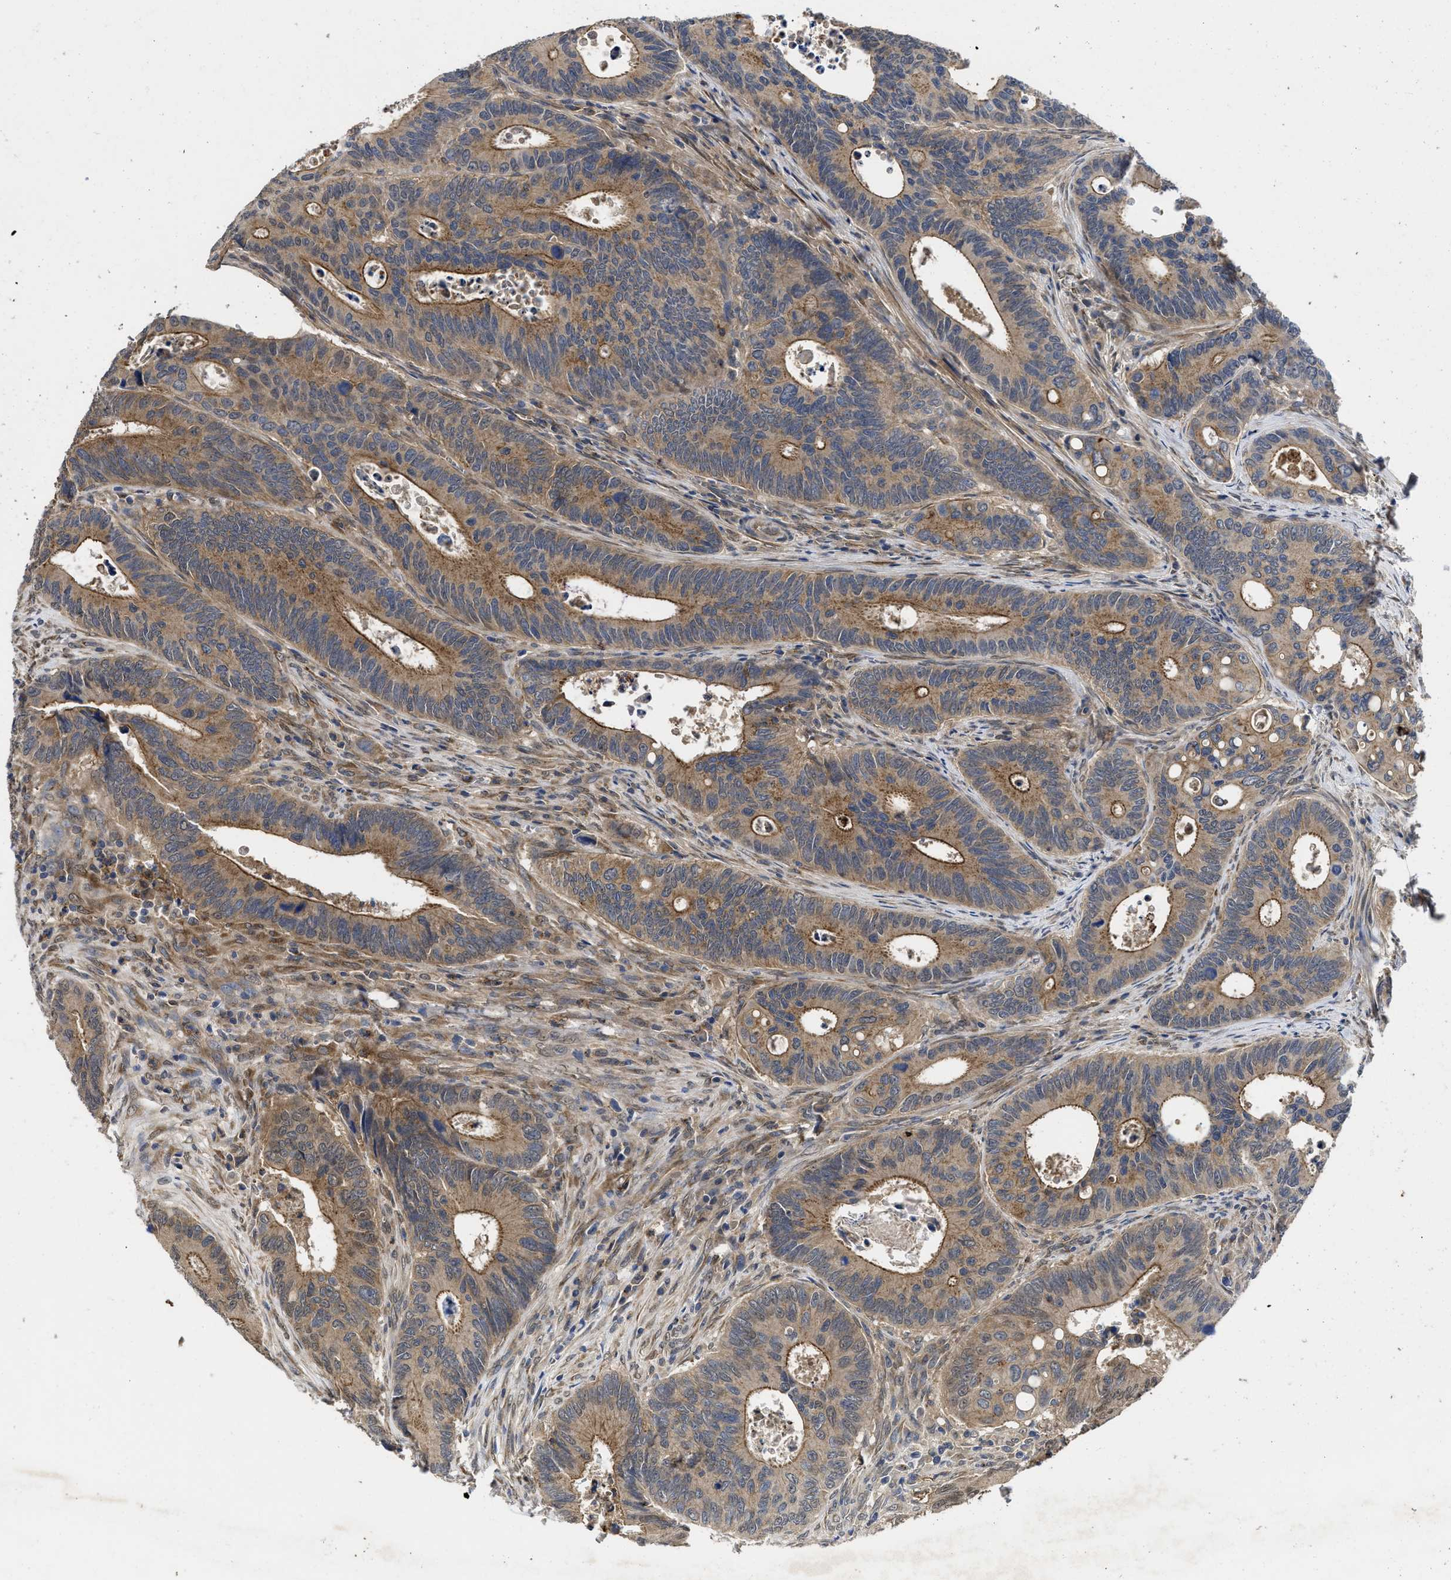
{"staining": {"intensity": "moderate", "quantity": ">75%", "location": "cytoplasmic/membranous"}, "tissue": "colorectal cancer", "cell_type": "Tumor cells", "image_type": "cancer", "snomed": [{"axis": "morphology", "description": "Inflammation, NOS"}, {"axis": "morphology", "description": "Adenocarcinoma, NOS"}, {"axis": "topography", "description": "Colon"}], "caption": "Human colorectal adenocarcinoma stained with a protein marker demonstrates moderate staining in tumor cells.", "gene": "PKD2", "patient": {"sex": "male", "age": 72}}